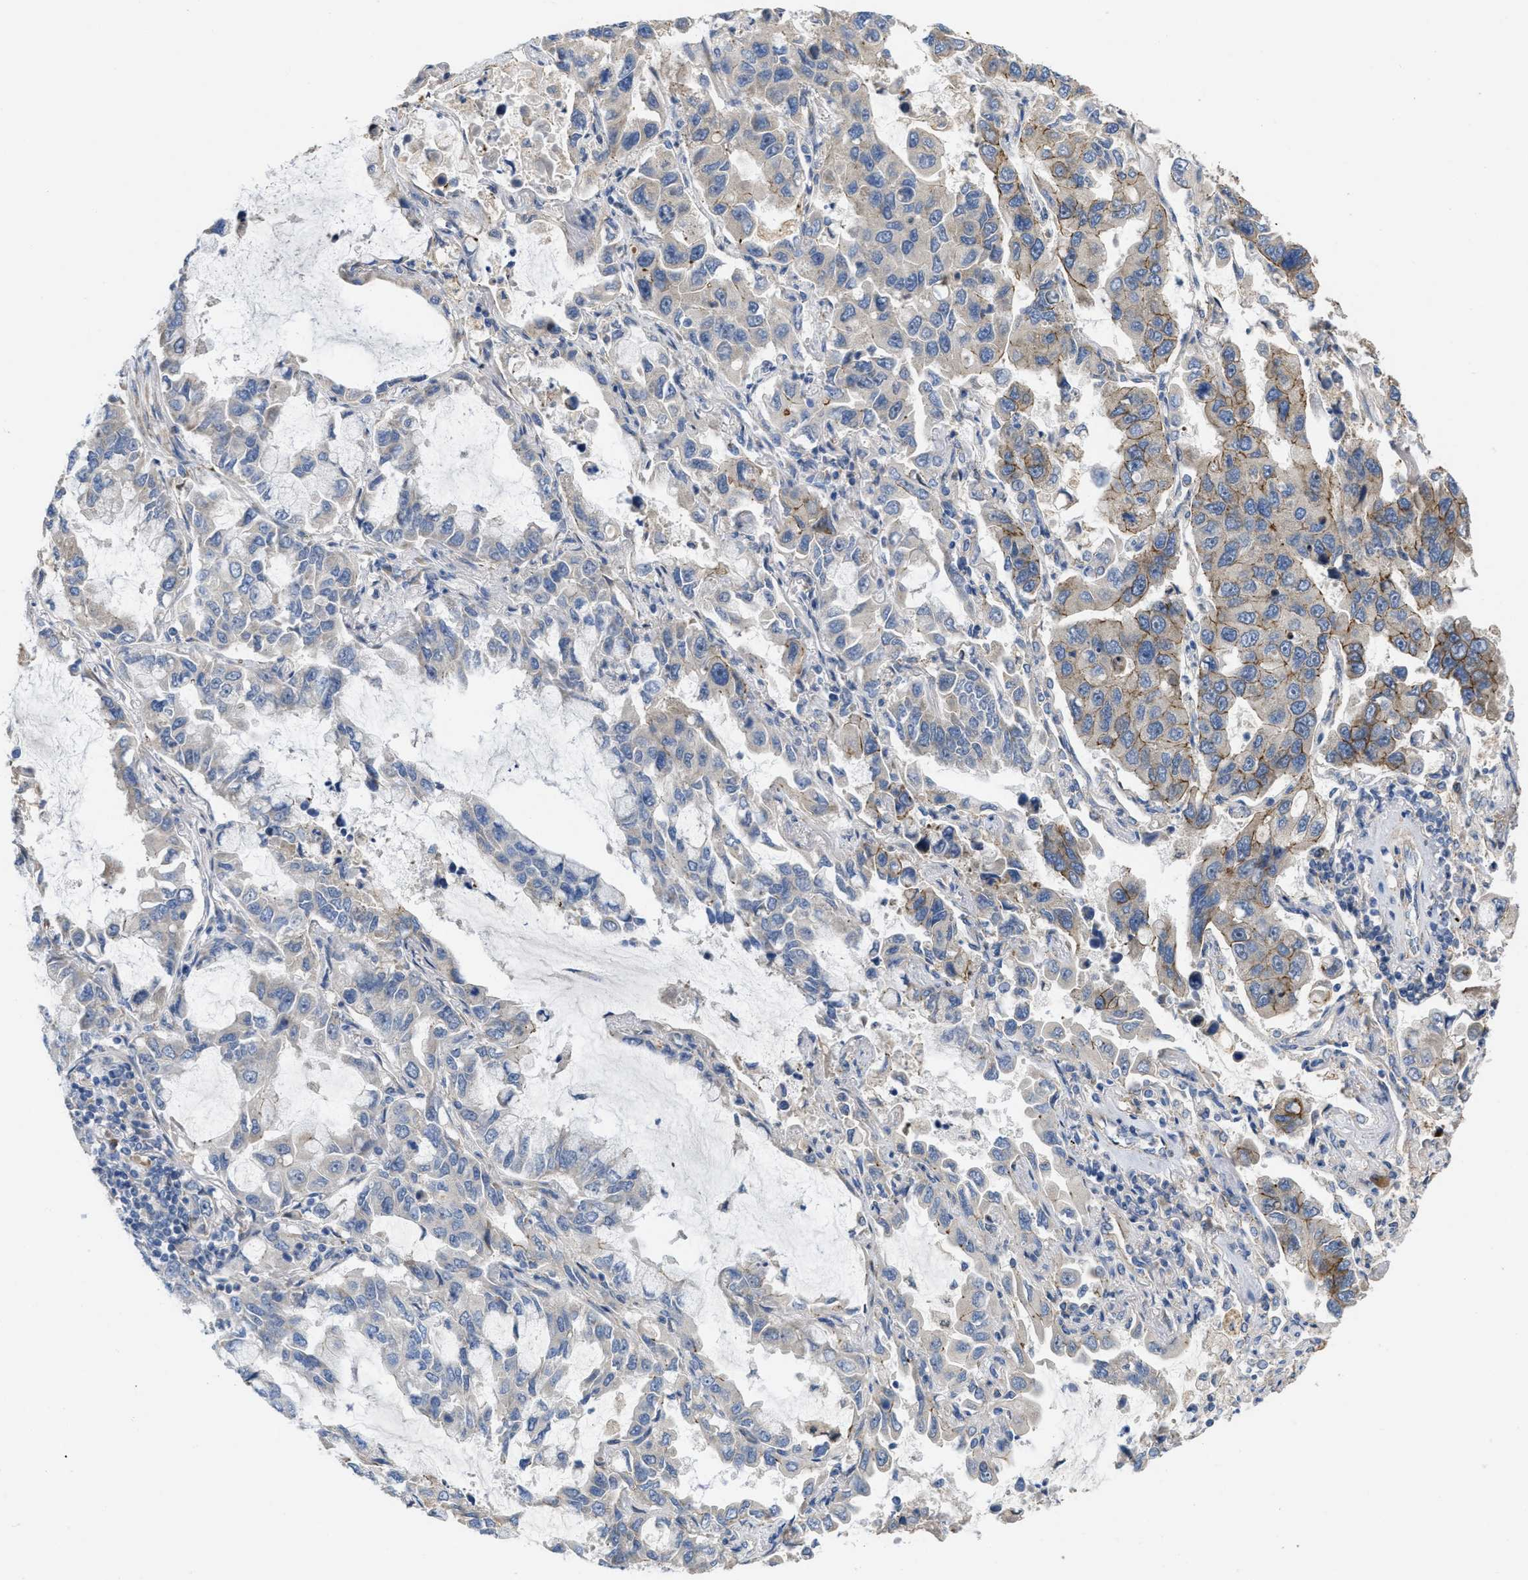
{"staining": {"intensity": "moderate", "quantity": "<25%", "location": "cytoplasmic/membranous"}, "tissue": "lung cancer", "cell_type": "Tumor cells", "image_type": "cancer", "snomed": [{"axis": "morphology", "description": "Adenocarcinoma, NOS"}, {"axis": "topography", "description": "Lung"}], "caption": "Immunohistochemical staining of lung cancer reveals moderate cytoplasmic/membranous protein positivity in about <25% of tumor cells.", "gene": "CDPF1", "patient": {"sex": "male", "age": 64}}